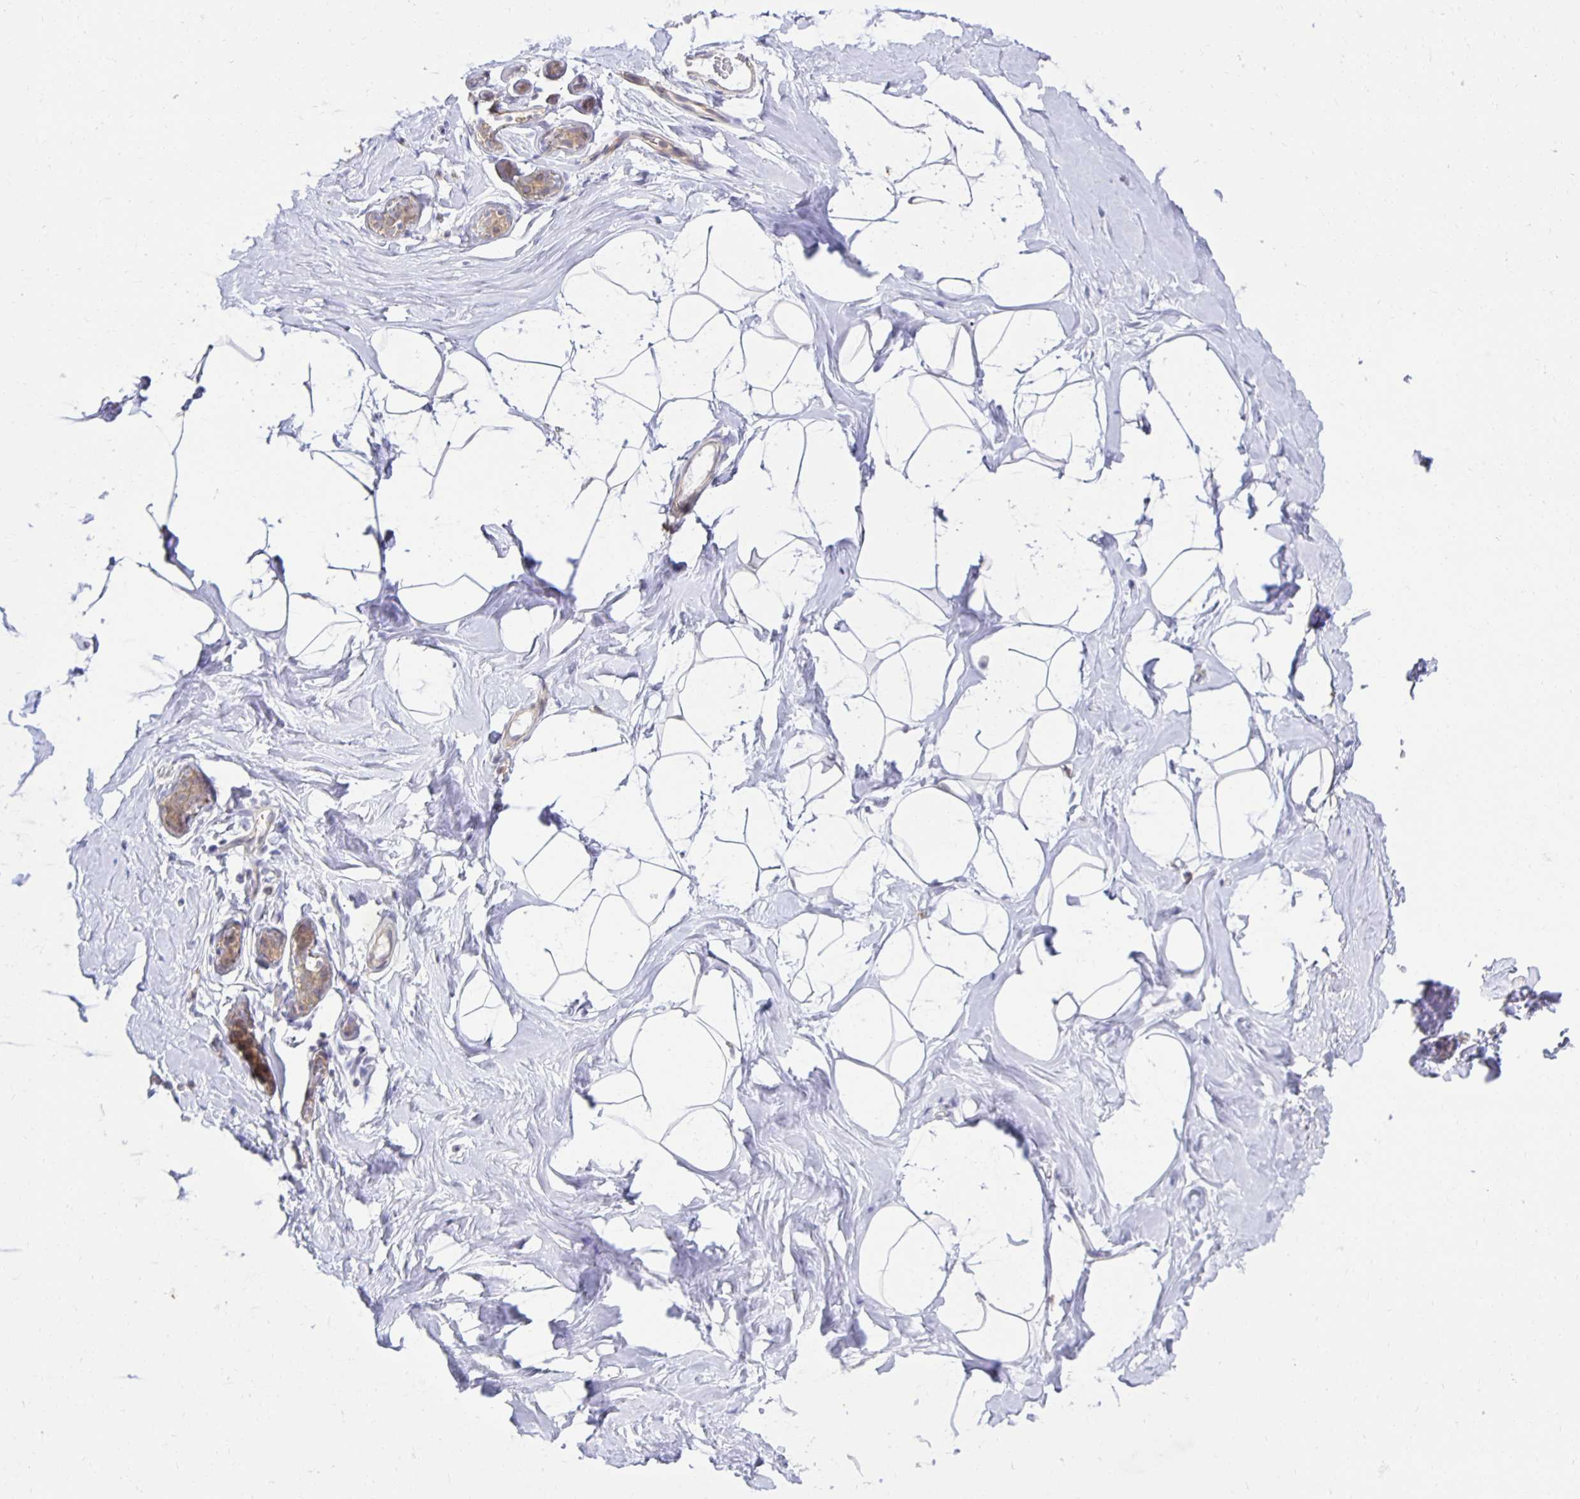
{"staining": {"intensity": "negative", "quantity": "none", "location": "none"}, "tissue": "breast", "cell_type": "Adipocytes", "image_type": "normal", "snomed": [{"axis": "morphology", "description": "Normal tissue, NOS"}, {"axis": "topography", "description": "Breast"}], "caption": "Immunohistochemistry (IHC) photomicrograph of unremarkable human breast stained for a protein (brown), which exhibits no positivity in adipocytes.", "gene": "MIEN1", "patient": {"sex": "female", "age": 32}}